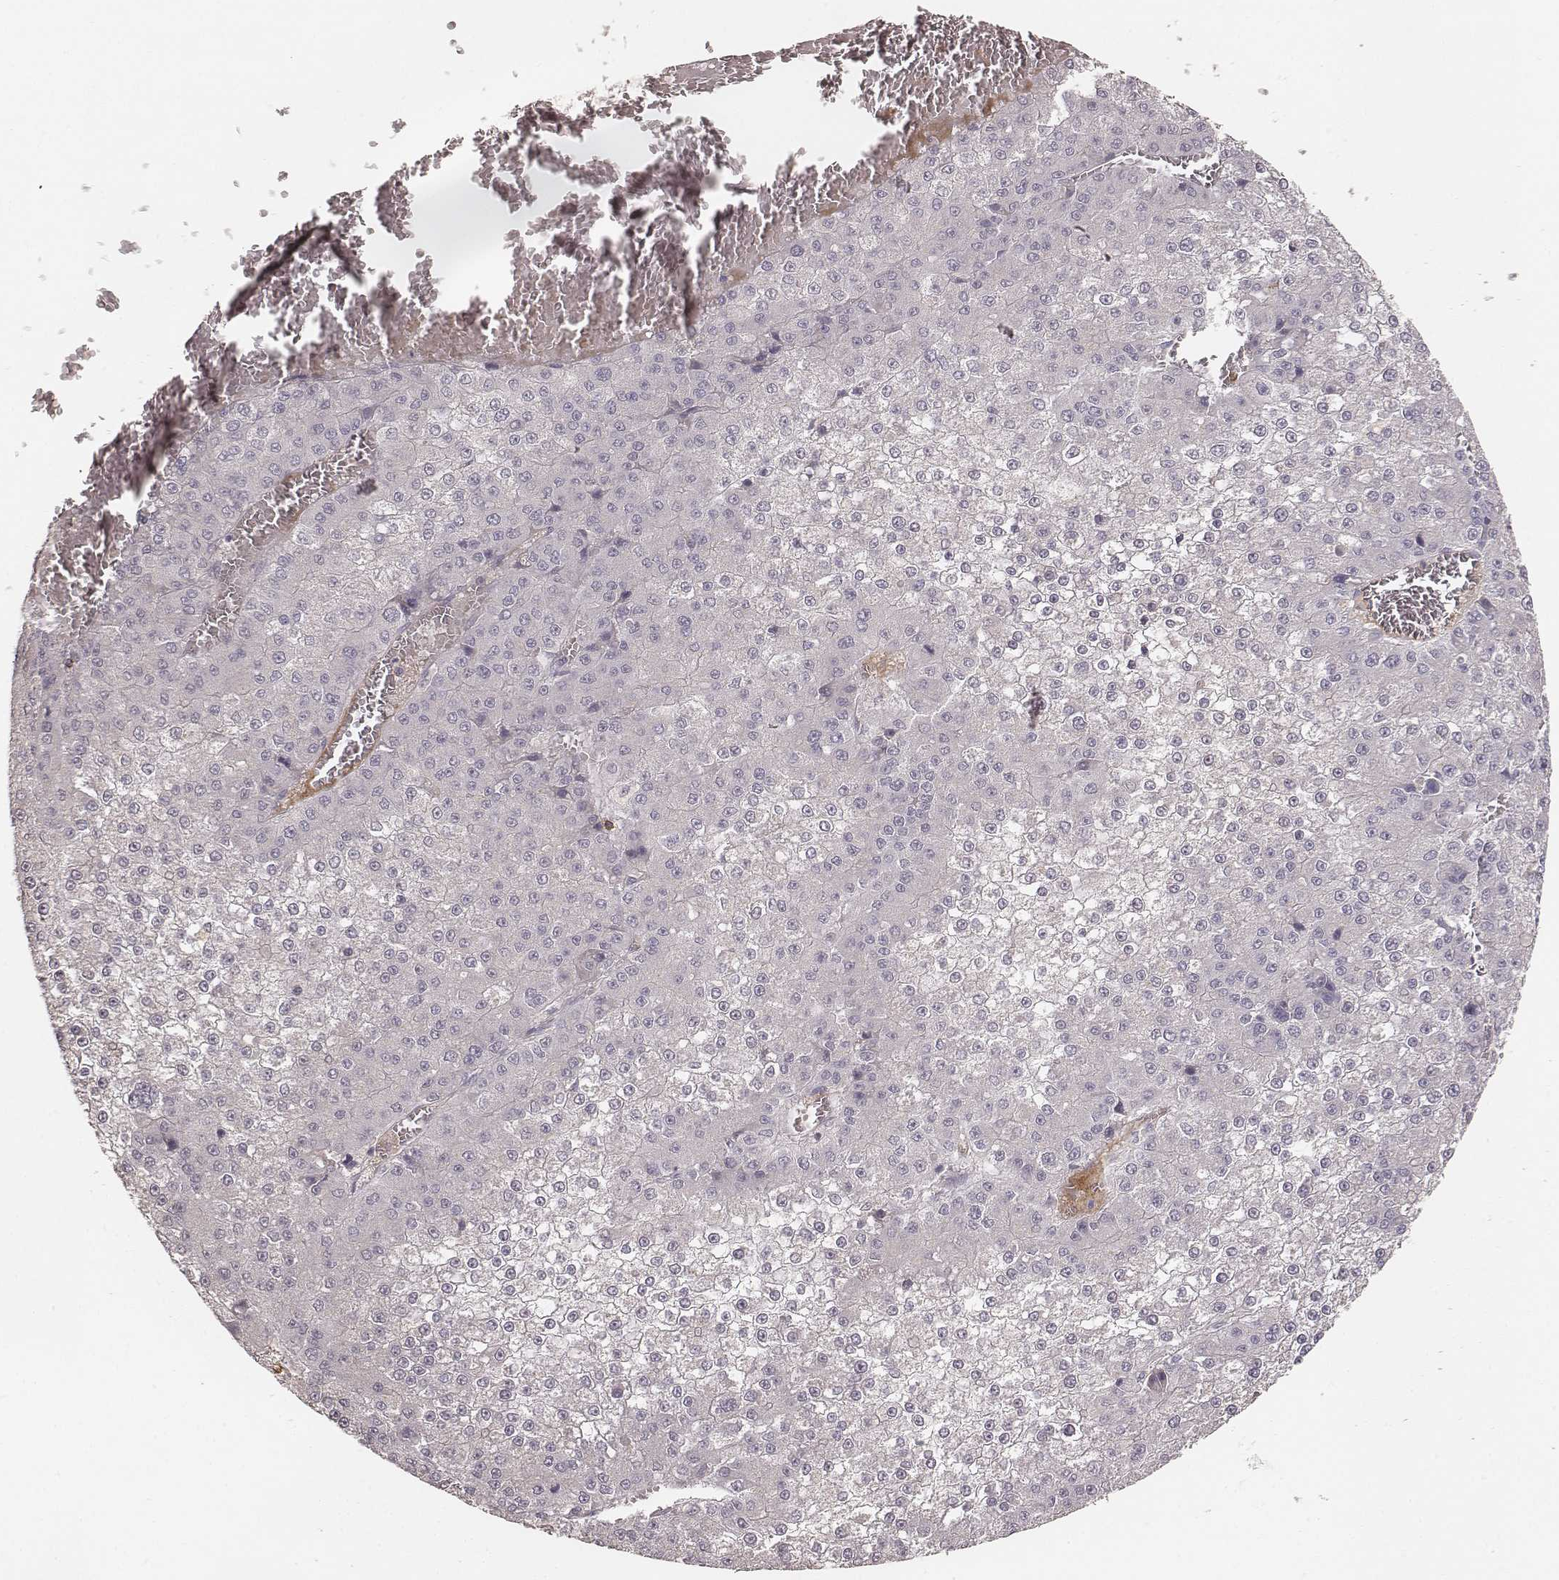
{"staining": {"intensity": "negative", "quantity": "none", "location": "none"}, "tissue": "liver cancer", "cell_type": "Tumor cells", "image_type": "cancer", "snomed": [{"axis": "morphology", "description": "Carcinoma, Hepatocellular, NOS"}, {"axis": "topography", "description": "Liver"}], "caption": "DAB (3,3'-diaminobenzidine) immunohistochemical staining of human liver cancer (hepatocellular carcinoma) displays no significant positivity in tumor cells.", "gene": "CD8A", "patient": {"sex": "female", "age": 73}}